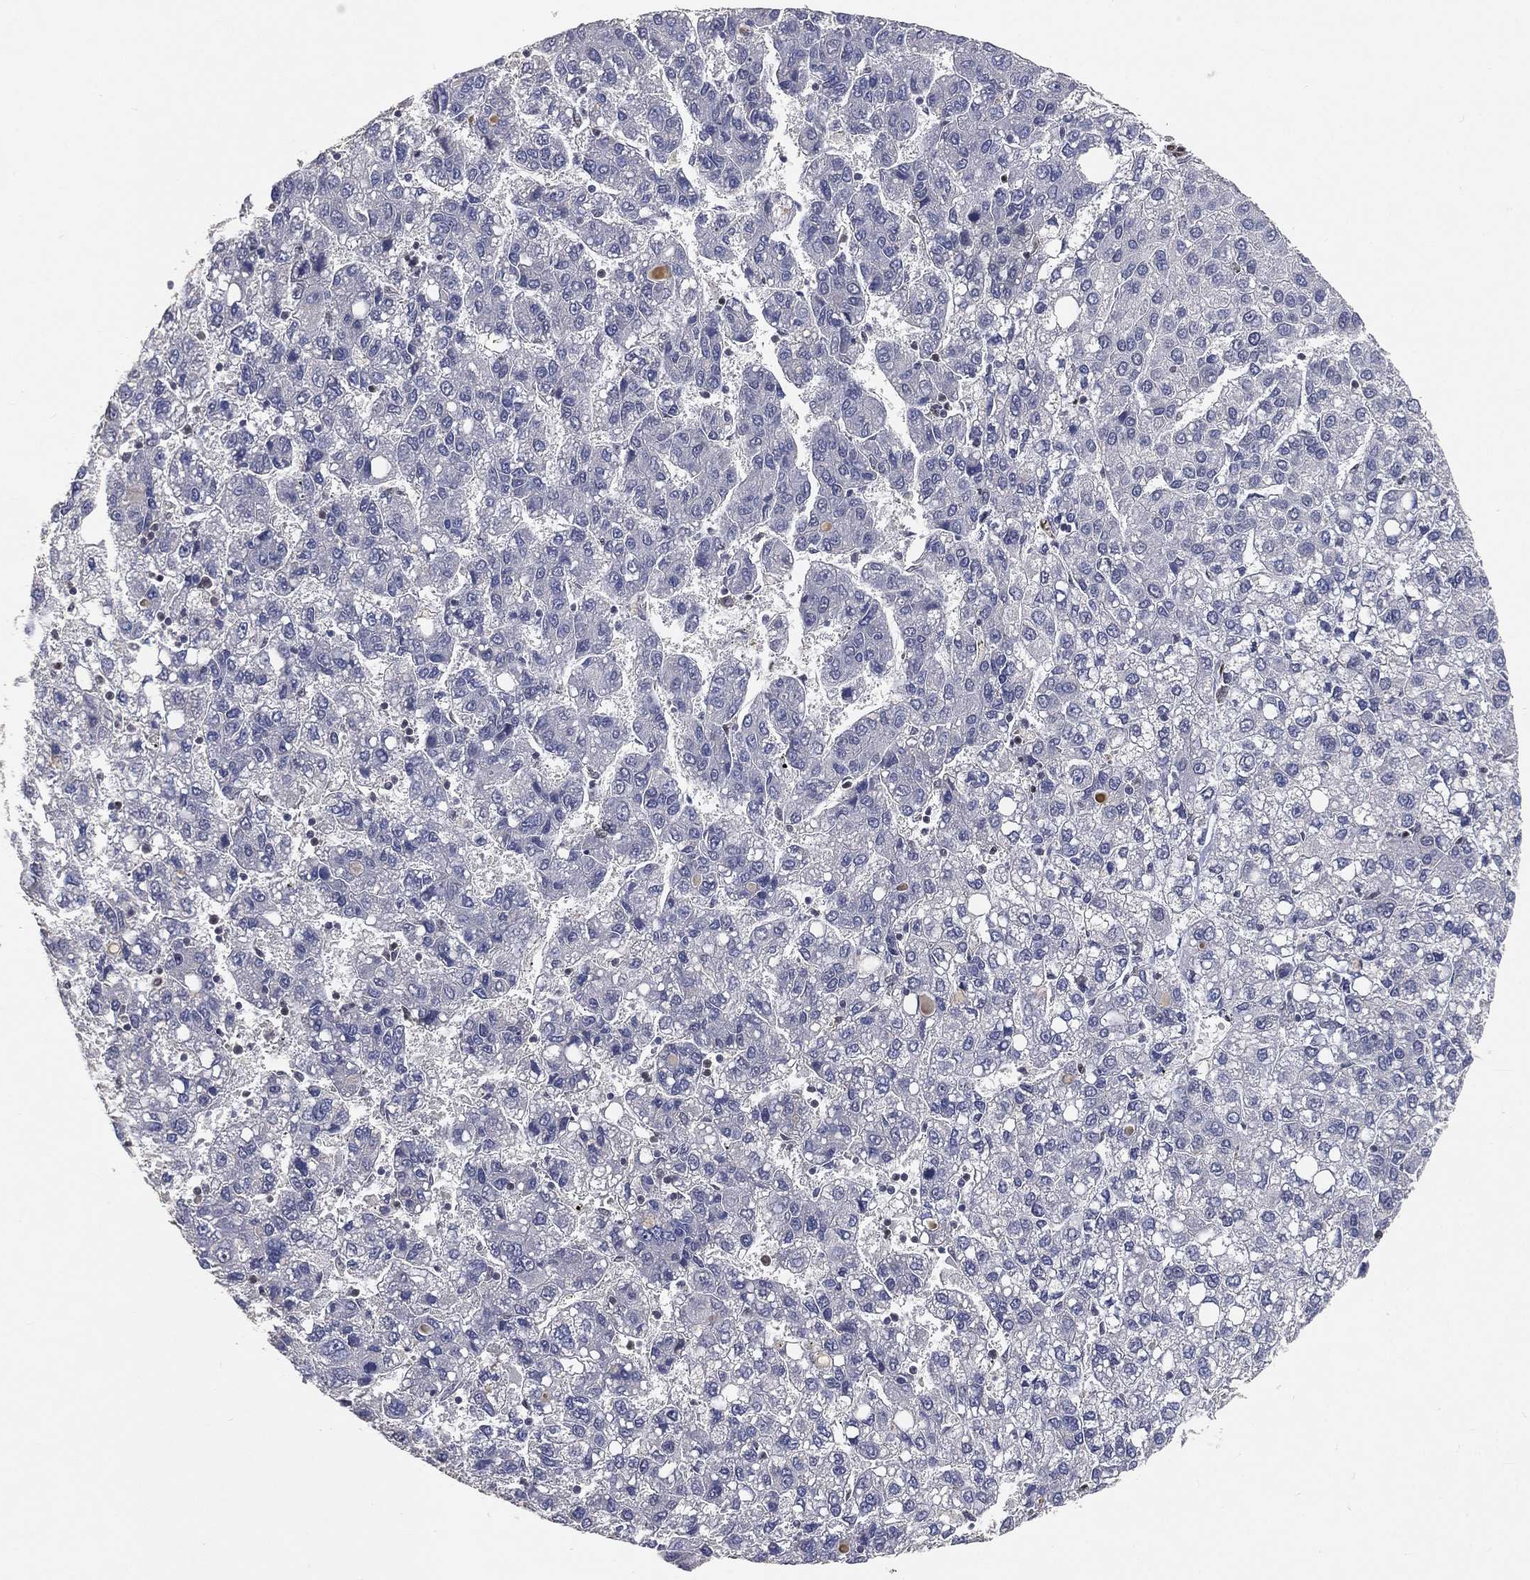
{"staining": {"intensity": "negative", "quantity": "none", "location": "none"}, "tissue": "liver cancer", "cell_type": "Tumor cells", "image_type": "cancer", "snomed": [{"axis": "morphology", "description": "Carcinoma, Hepatocellular, NOS"}, {"axis": "topography", "description": "Liver"}], "caption": "Image shows no protein expression in tumor cells of hepatocellular carcinoma (liver) tissue. (DAB immunohistochemistry (IHC) visualized using brightfield microscopy, high magnification).", "gene": "CRTC3", "patient": {"sex": "female", "age": 82}}